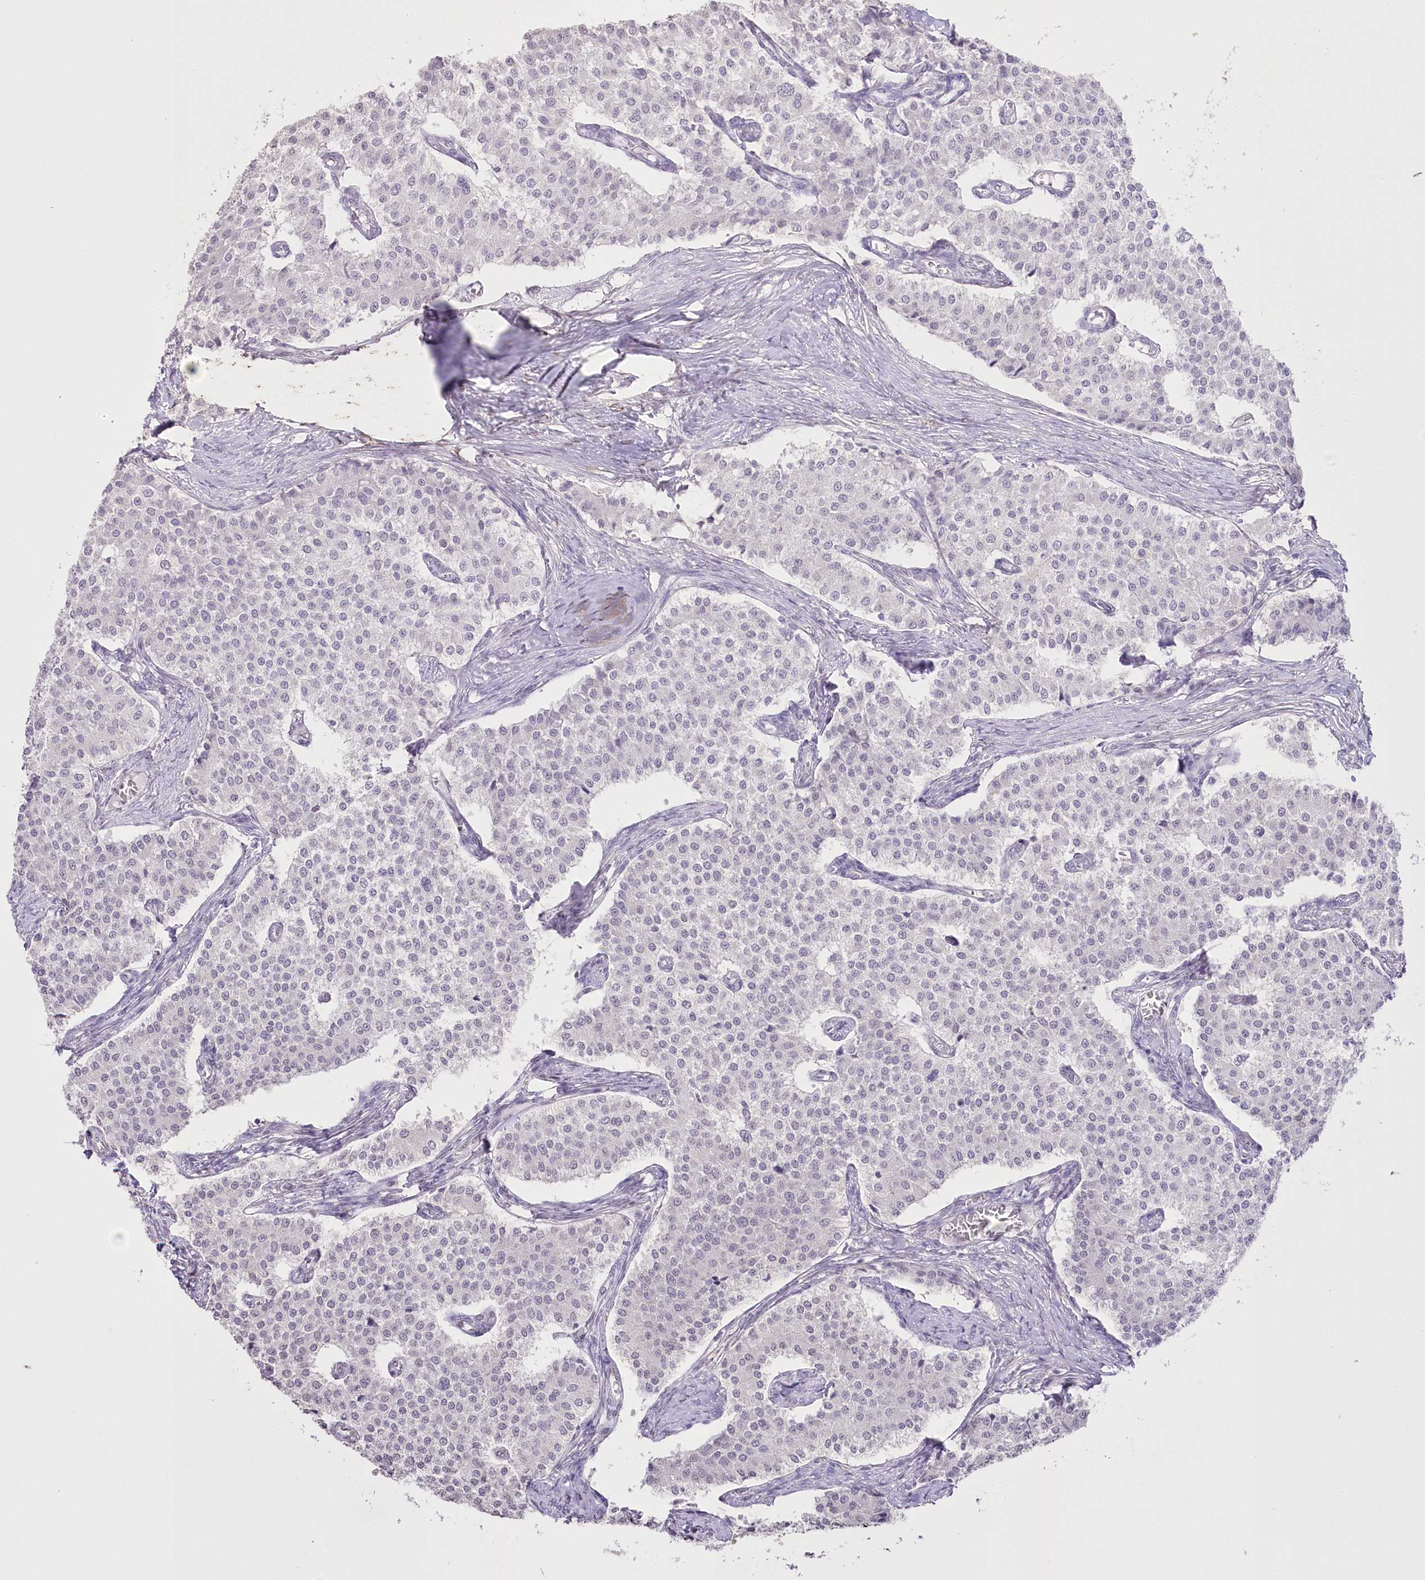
{"staining": {"intensity": "negative", "quantity": "none", "location": "none"}, "tissue": "carcinoid", "cell_type": "Tumor cells", "image_type": "cancer", "snomed": [{"axis": "morphology", "description": "Carcinoid, malignant, NOS"}, {"axis": "topography", "description": "Colon"}], "caption": "An image of human carcinoid is negative for staining in tumor cells.", "gene": "SLC39A10", "patient": {"sex": "female", "age": 52}}